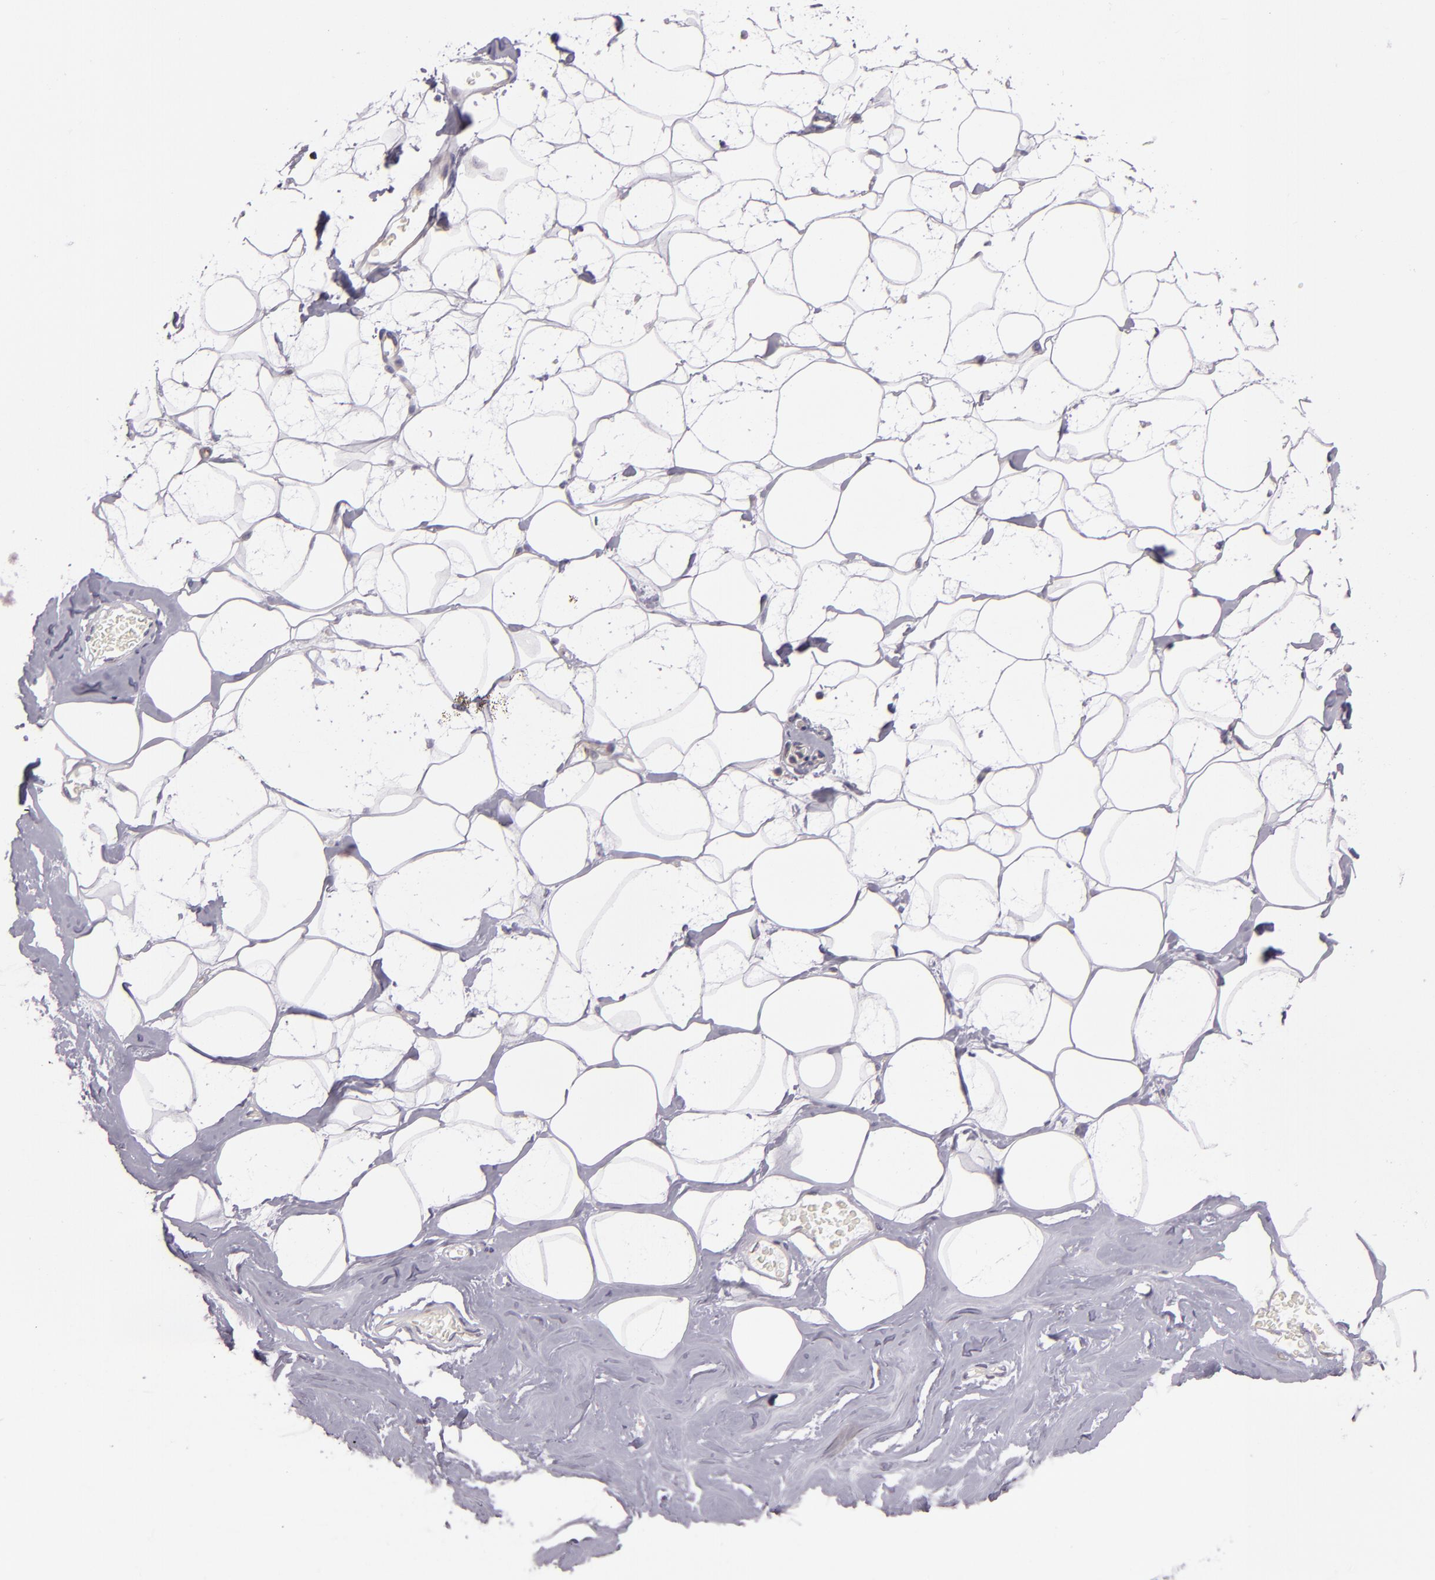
{"staining": {"intensity": "negative", "quantity": "none", "location": "none"}, "tissue": "breast", "cell_type": "Adipocytes", "image_type": "normal", "snomed": [{"axis": "morphology", "description": "Normal tissue, NOS"}, {"axis": "morphology", "description": "Fibrosis, NOS"}, {"axis": "topography", "description": "Breast"}], "caption": "Immunohistochemistry photomicrograph of benign breast stained for a protein (brown), which shows no expression in adipocytes.", "gene": "UPF3B", "patient": {"sex": "female", "age": 39}}